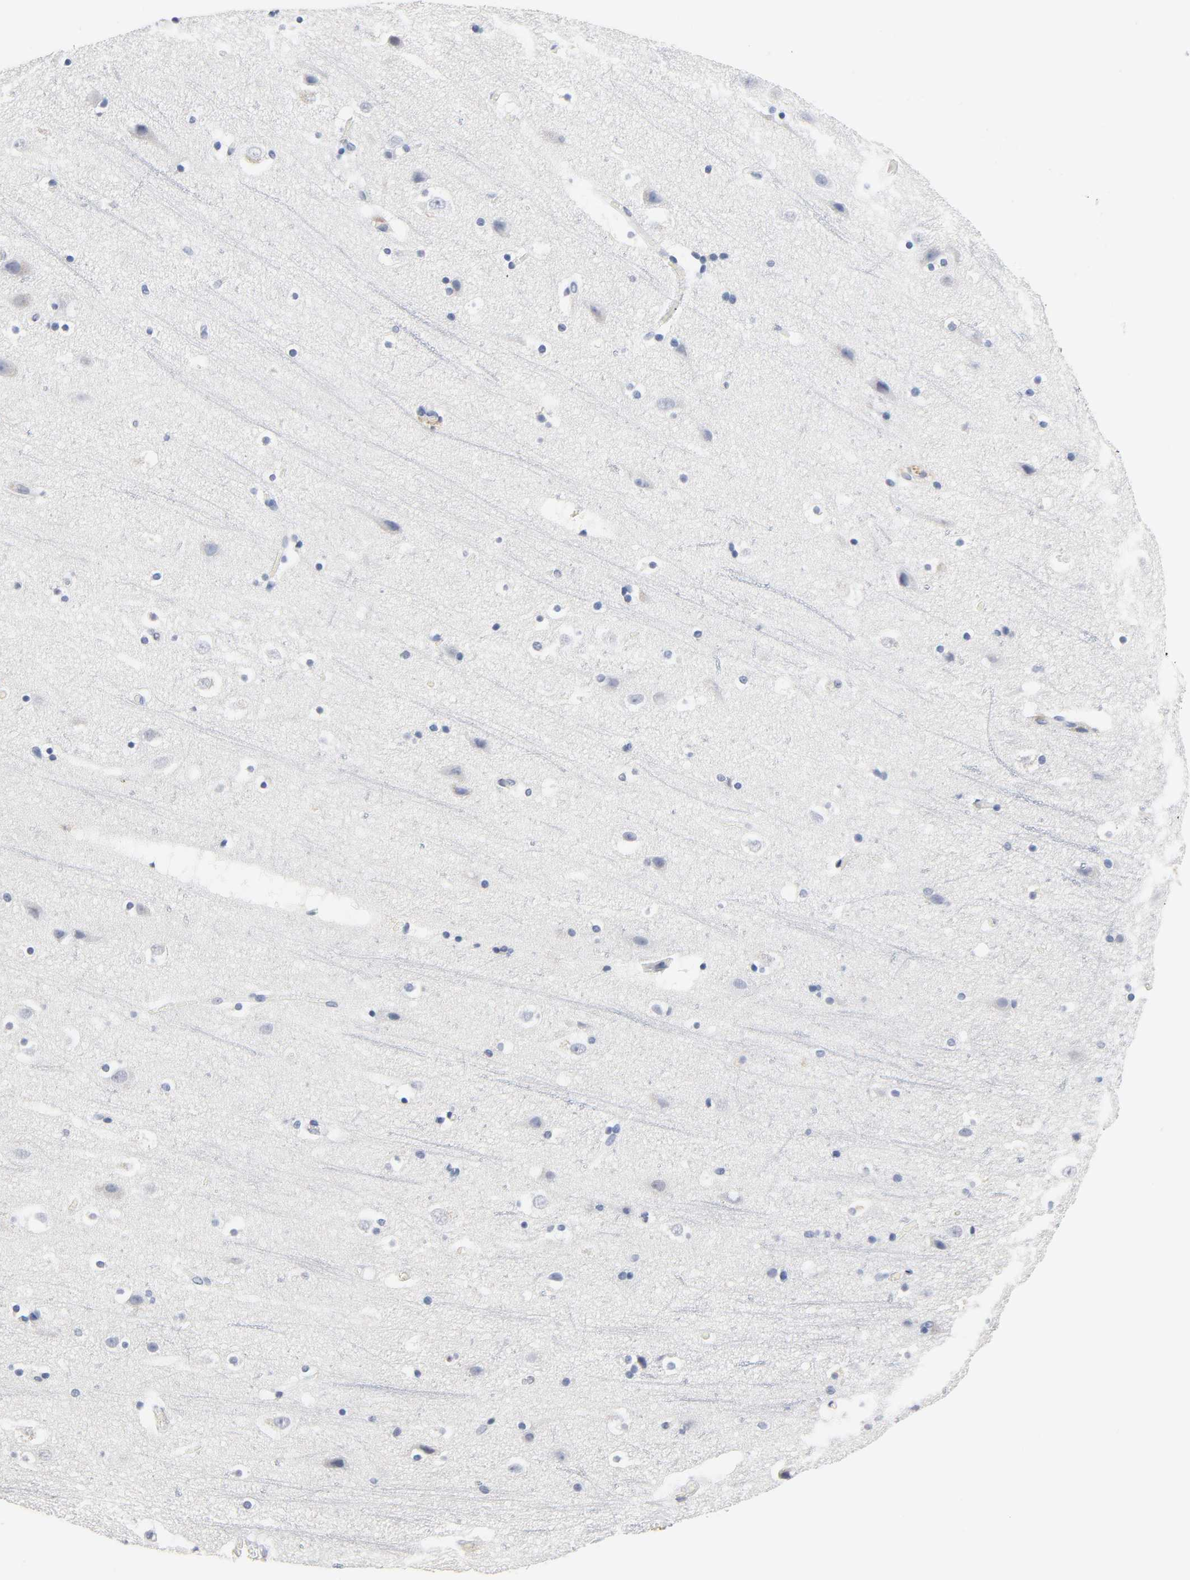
{"staining": {"intensity": "negative", "quantity": "none", "location": "none"}, "tissue": "cerebral cortex", "cell_type": "Endothelial cells", "image_type": "normal", "snomed": [{"axis": "morphology", "description": "Normal tissue, NOS"}, {"axis": "topography", "description": "Cerebral cortex"}], "caption": "Human cerebral cortex stained for a protein using immunohistochemistry demonstrates no positivity in endothelial cells.", "gene": "NFATC1", "patient": {"sex": "male", "age": 45}}